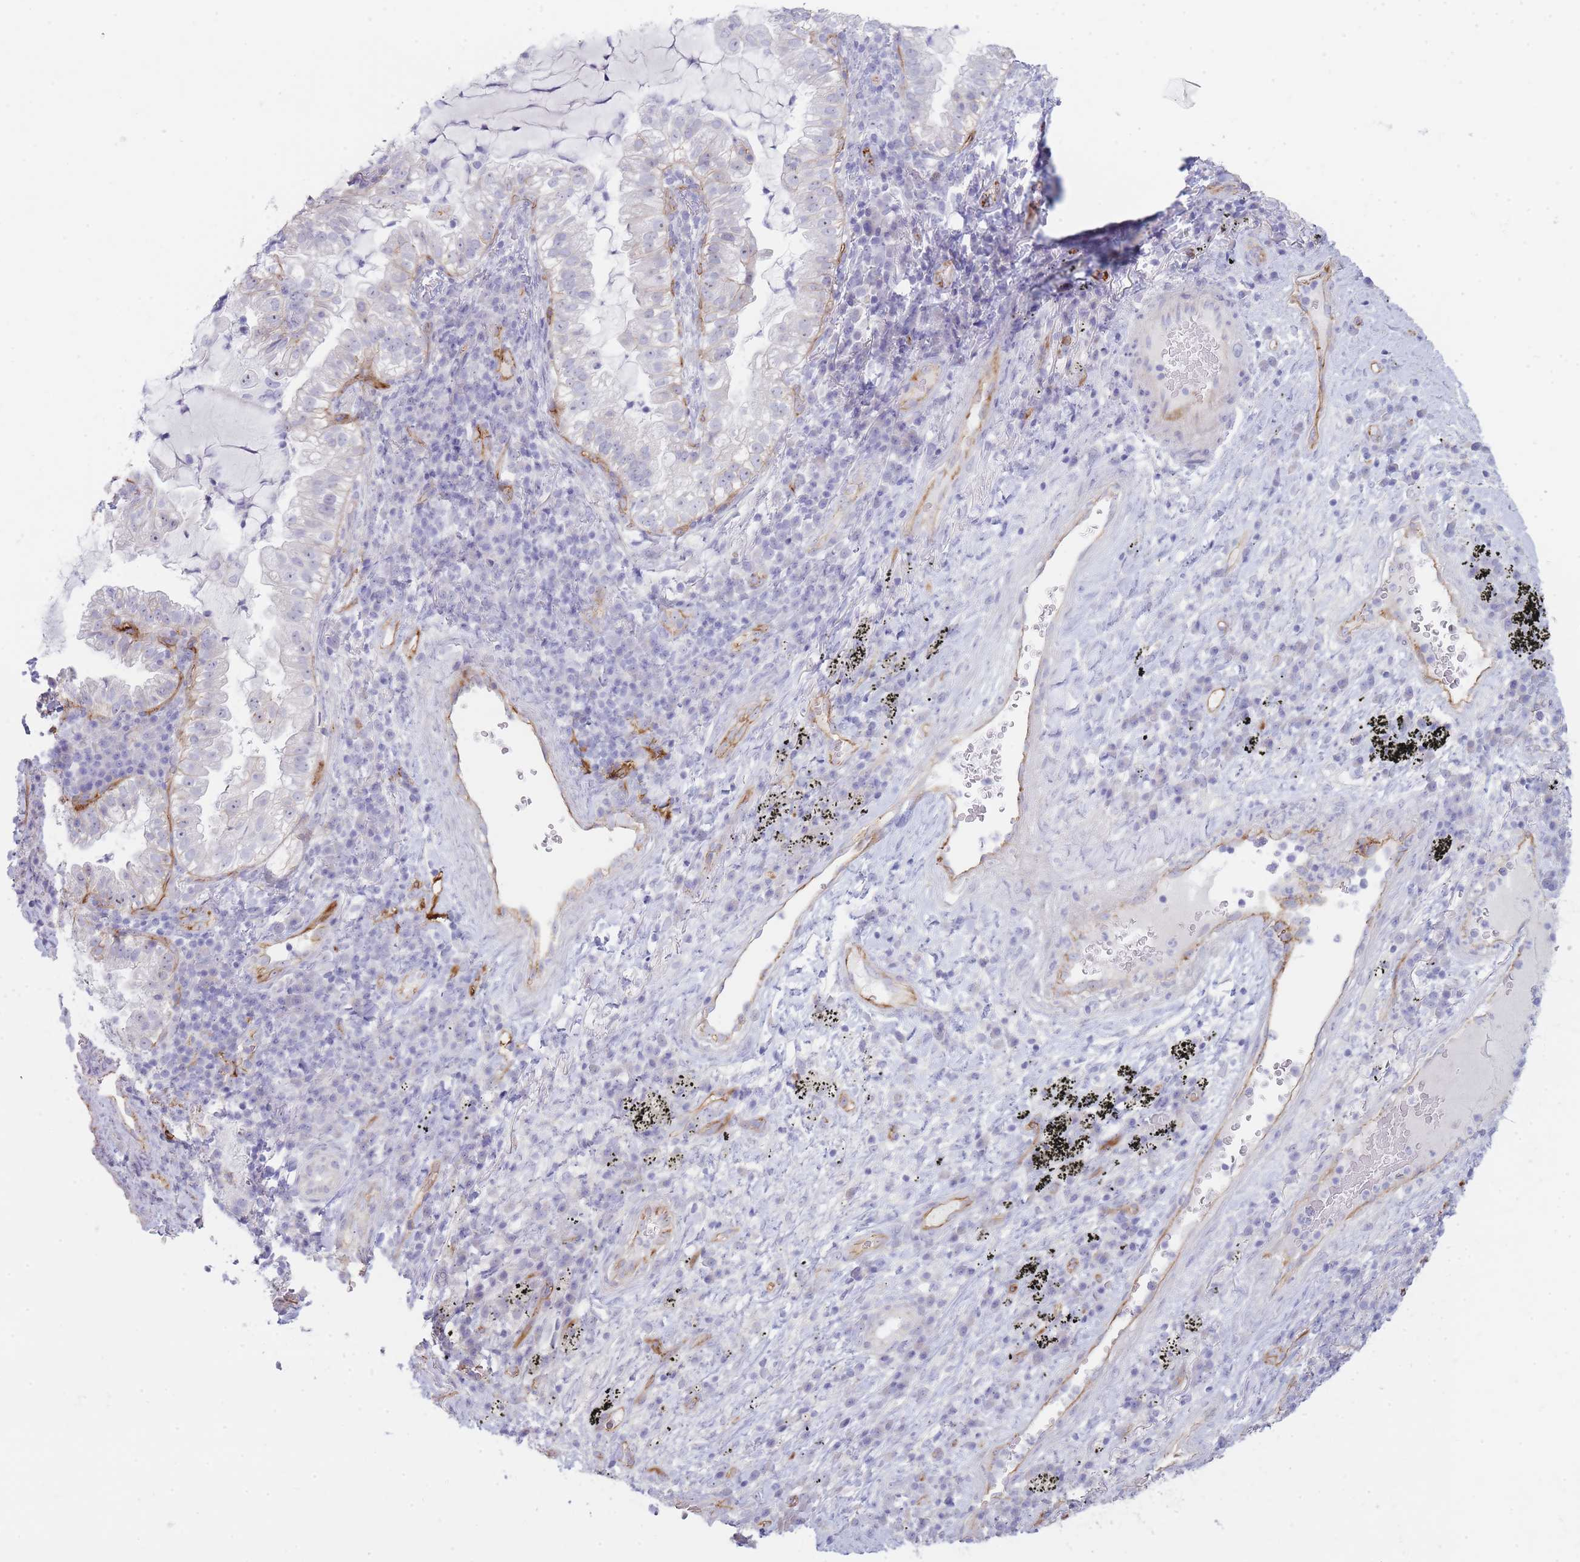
{"staining": {"intensity": "negative", "quantity": "none", "location": "none"}, "tissue": "lung cancer", "cell_type": "Tumor cells", "image_type": "cancer", "snomed": [{"axis": "morphology", "description": "Adenocarcinoma, NOS"}, {"axis": "topography", "description": "Lung"}], "caption": "IHC photomicrograph of neoplastic tissue: human adenocarcinoma (lung) stained with DAB displays no significant protein staining in tumor cells.", "gene": "UTP14A", "patient": {"sex": "female", "age": 73}}